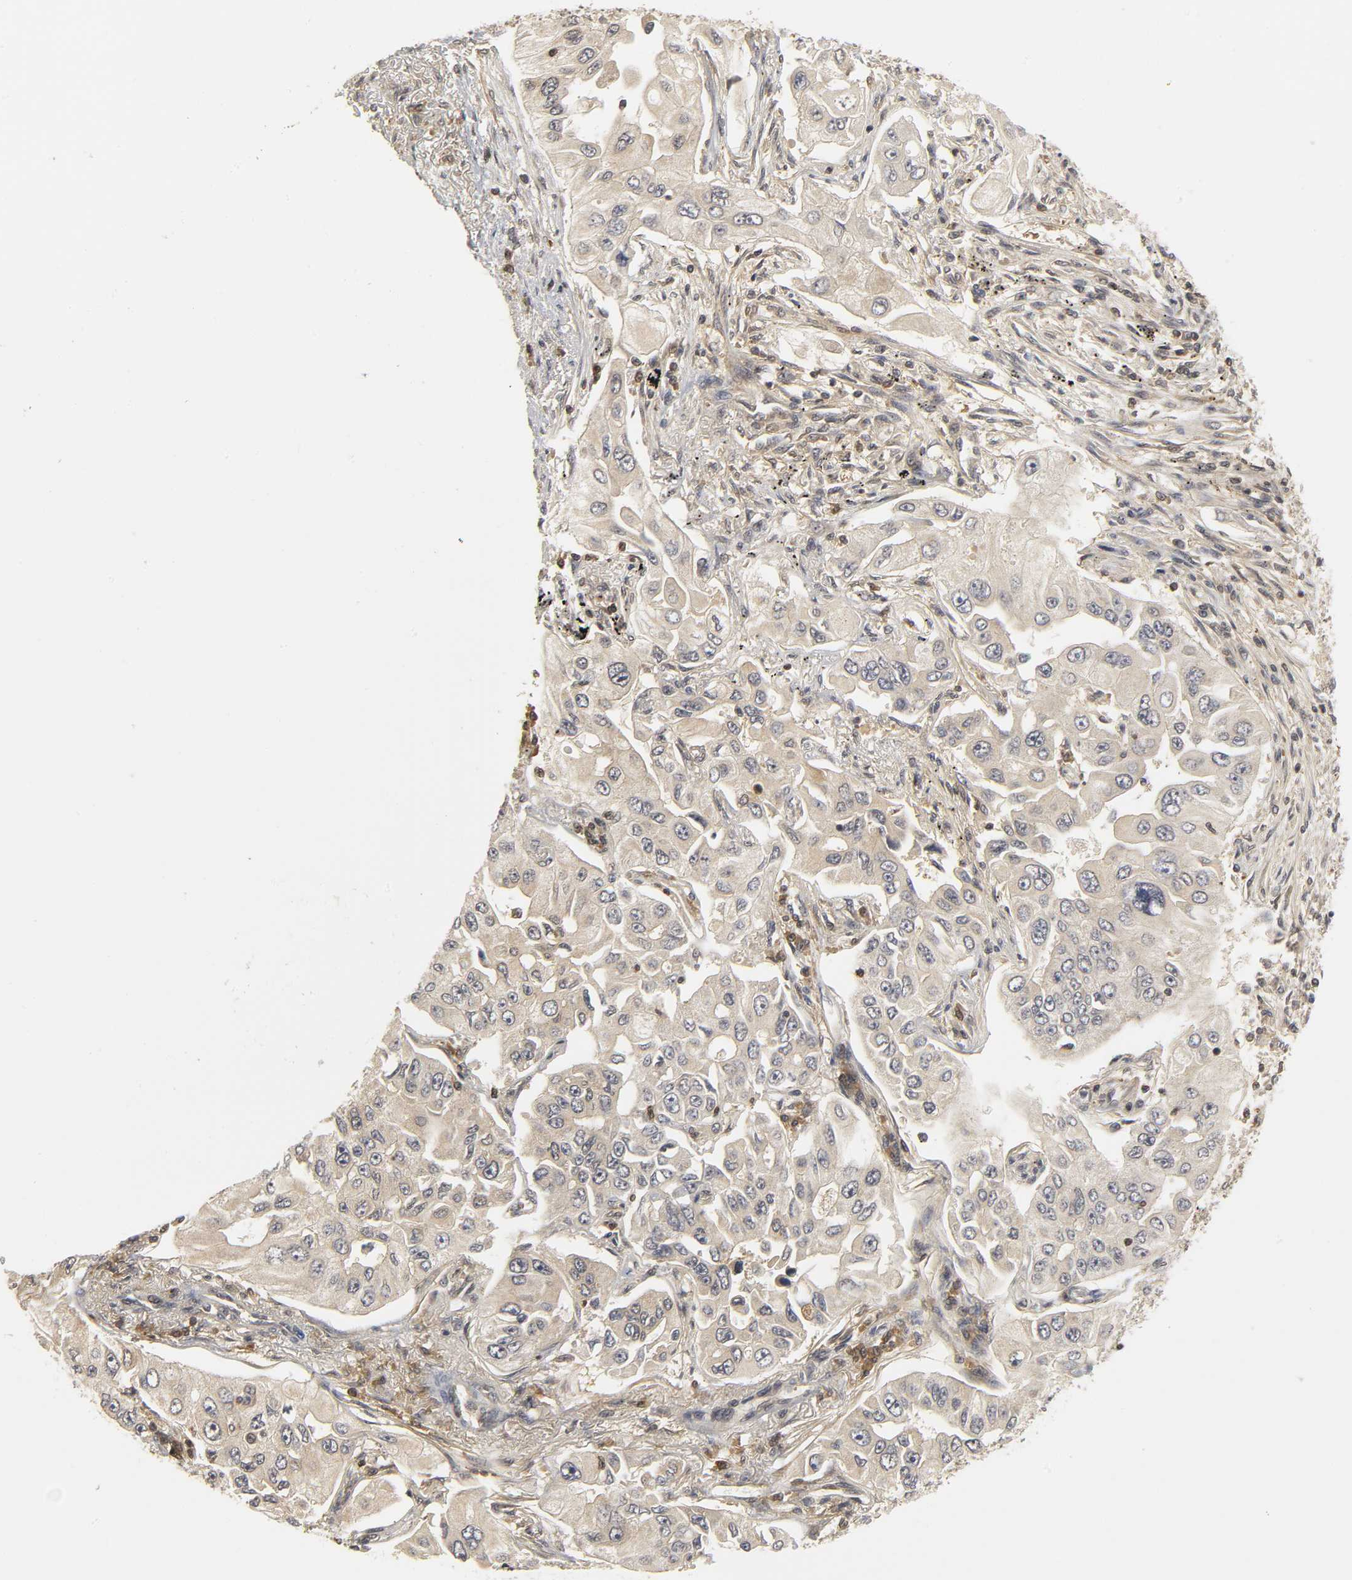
{"staining": {"intensity": "weak", "quantity": ">75%", "location": "cytoplasmic/membranous"}, "tissue": "lung cancer", "cell_type": "Tumor cells", "image_type": "cancer", "snomed": [{"axis": "morphology", "description": "Adenocarcinoma, NOS"}, {"axis": "topography", "description": "Lung"}], "caption": "Immunohistochemical staining of adenocarcinoma (lung) demonstrates weak cytoplasmic/membranous protein positivity in approximately >75% of tumor cells.", "gene": "PARK7", "patient": {"sex": "male", "age": 84}}